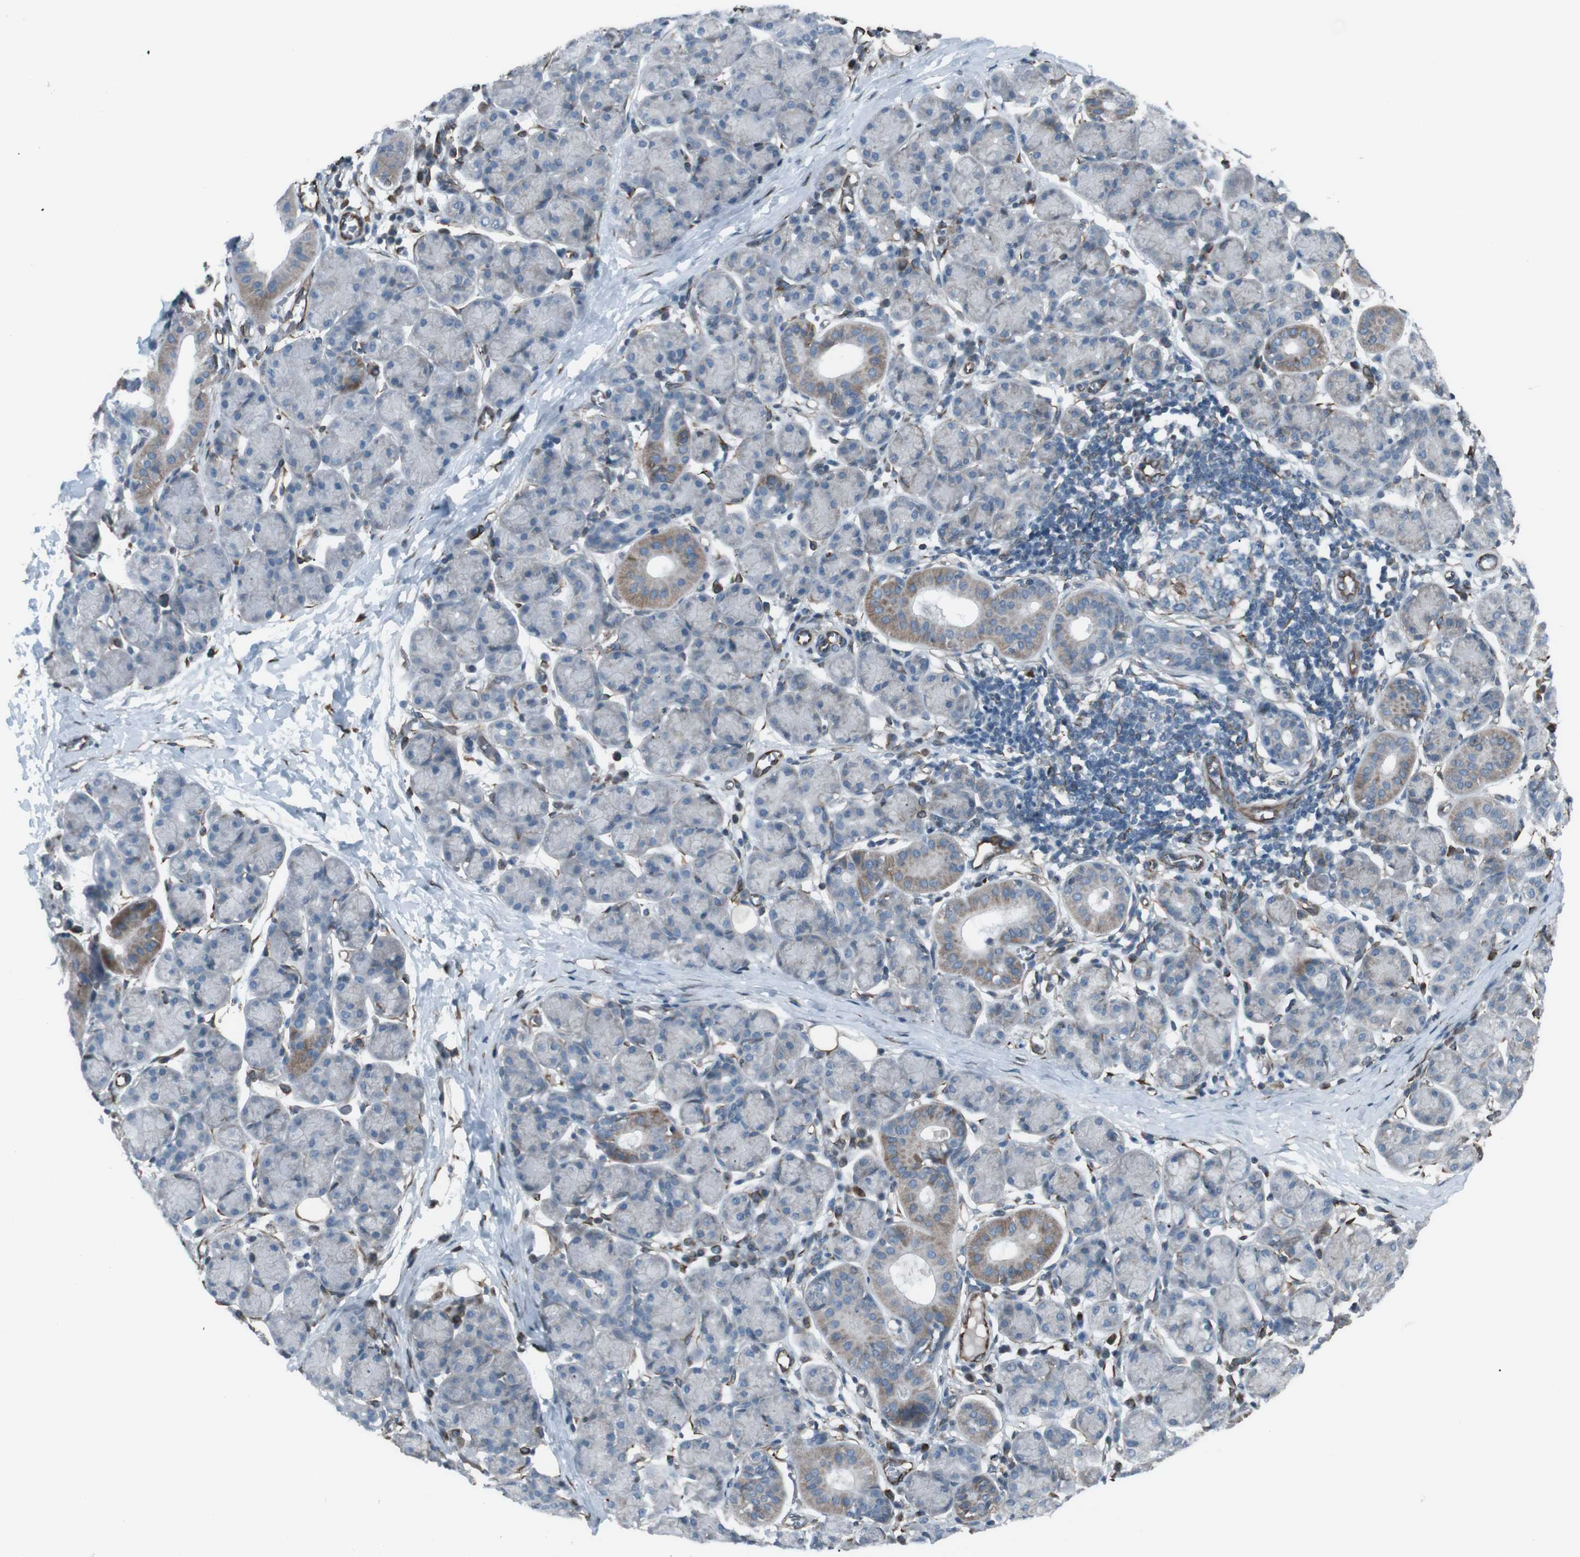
{"staining": {"intensity": "moderate", "quantity": "<25%", "location": "cytoplasmic/membranous"}, "tissue": "salivary gland", "cell_type": "Glandular cells", "image_type": "normal", "snomed": [{"axis": "morphology", "description": "Normal tissue, NOS"}, {"axis": "morphology", "description": "Inflammation, NOS"}, {"axis": "topography", "description": "Lymph node"}, {"axis": "topography", "description": "Salivary gland"}], "caption": "A histopathology image showing moderate cytoplasmic/membranous staining in approximately <25% of glandular cells in unremarkable salivary gland, as visualized by brown immunohistochemical staining.", "gene": "TMEM141", "patient": {"sex": "male", "age": 3}}